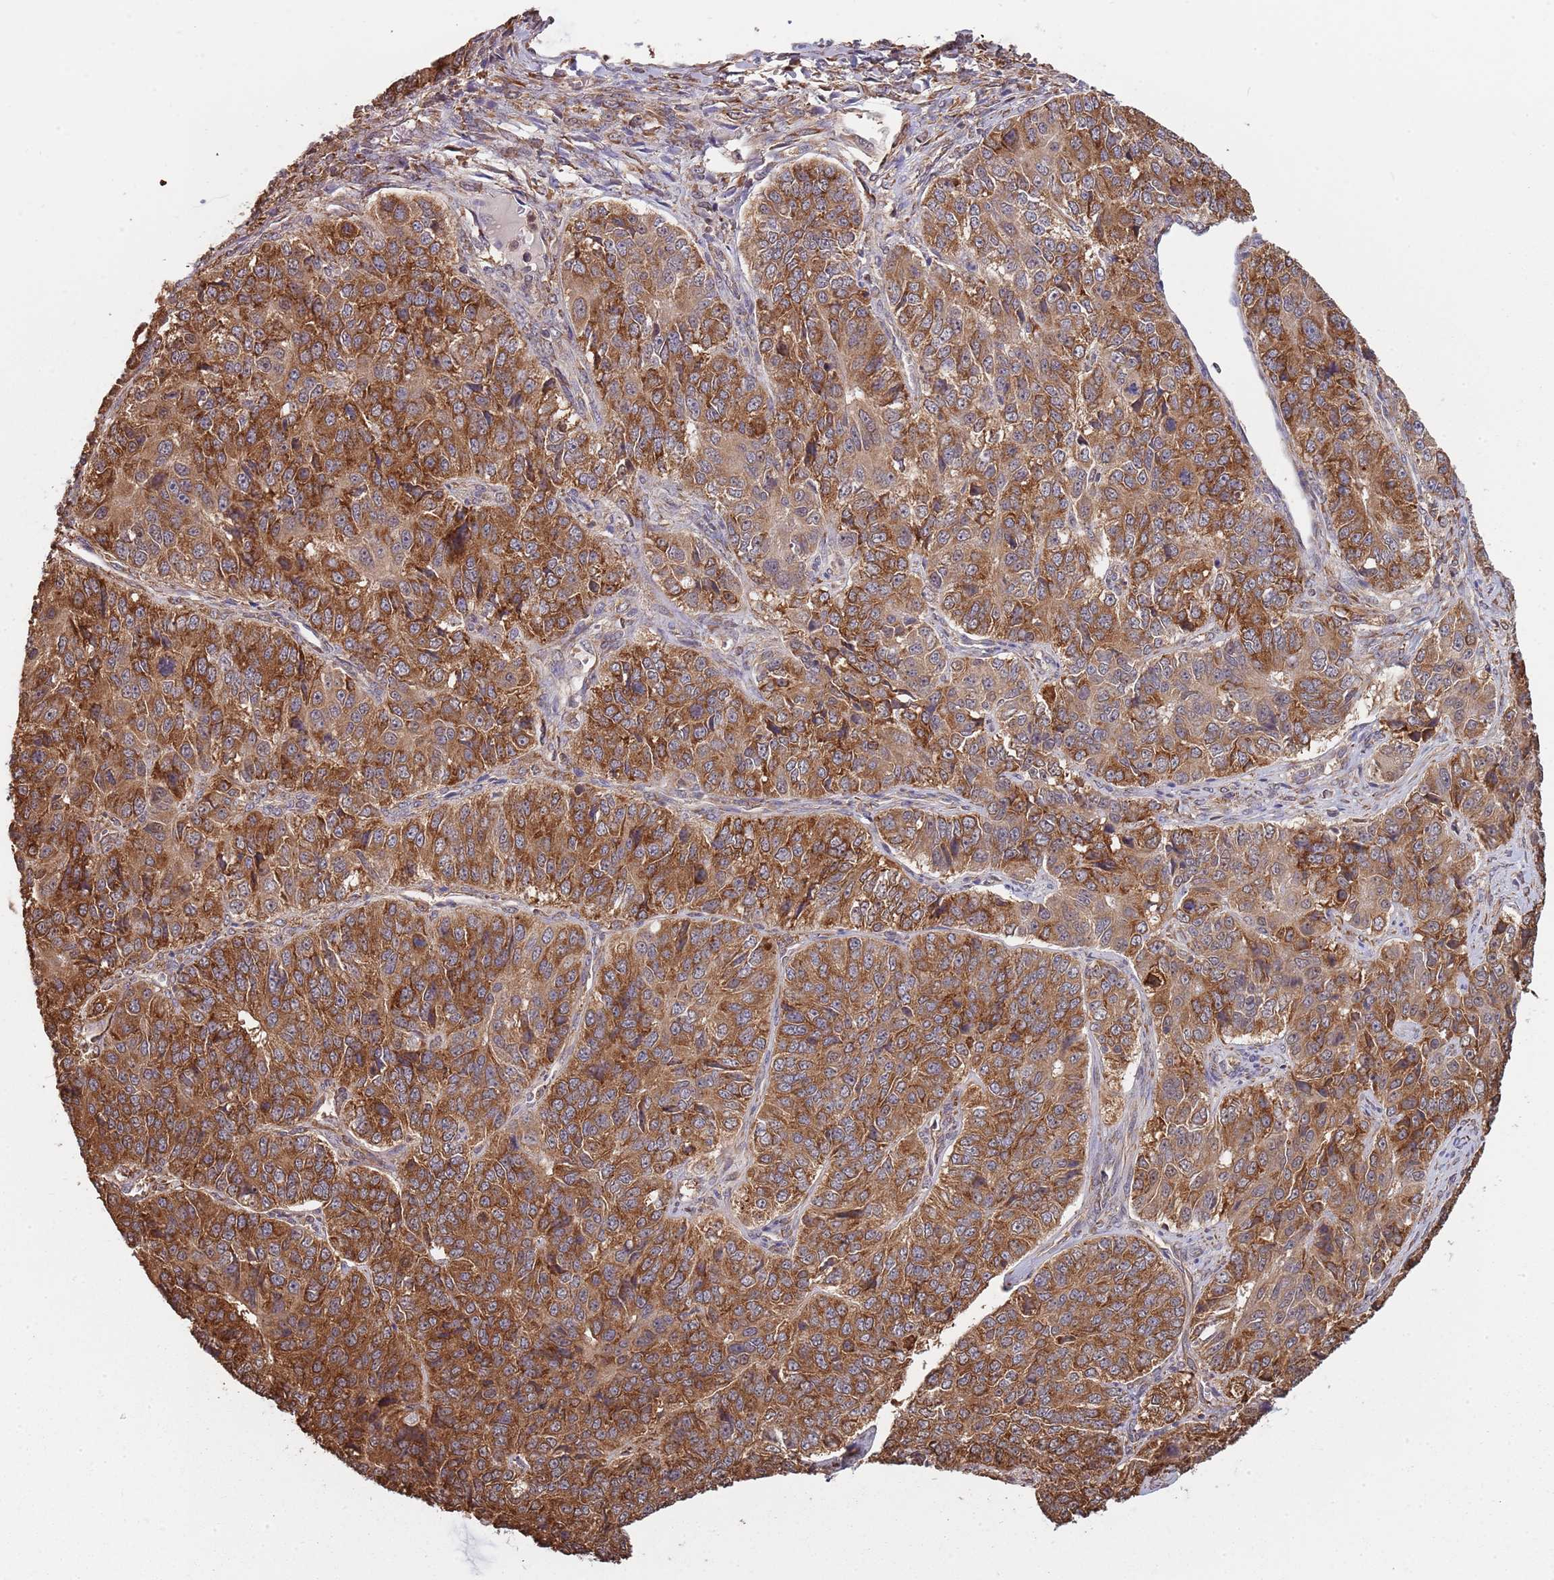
{"staining": {"intensity": "strong", "quantity": "25%-75%", "location": "cytoplasmic/membranous"}, "tissue": "ovarian cancer", "cell_type": "Tumor cells", "image_type": "cancer", "snomed": [{"axis": "morphology", "description": "Carcinoma, endometroid"}, {"axis": "topography", "description": "Ovary"}], "caption": "Endometroid carcinoma (ovarian) stained with immunohistochemistry (IHC) reveals strong cytoplasmic/membranous positivity in approximately 25%-75% of tumor cells.", "gene": "COG4", "patient": {"sex": "female", "age": 51}}